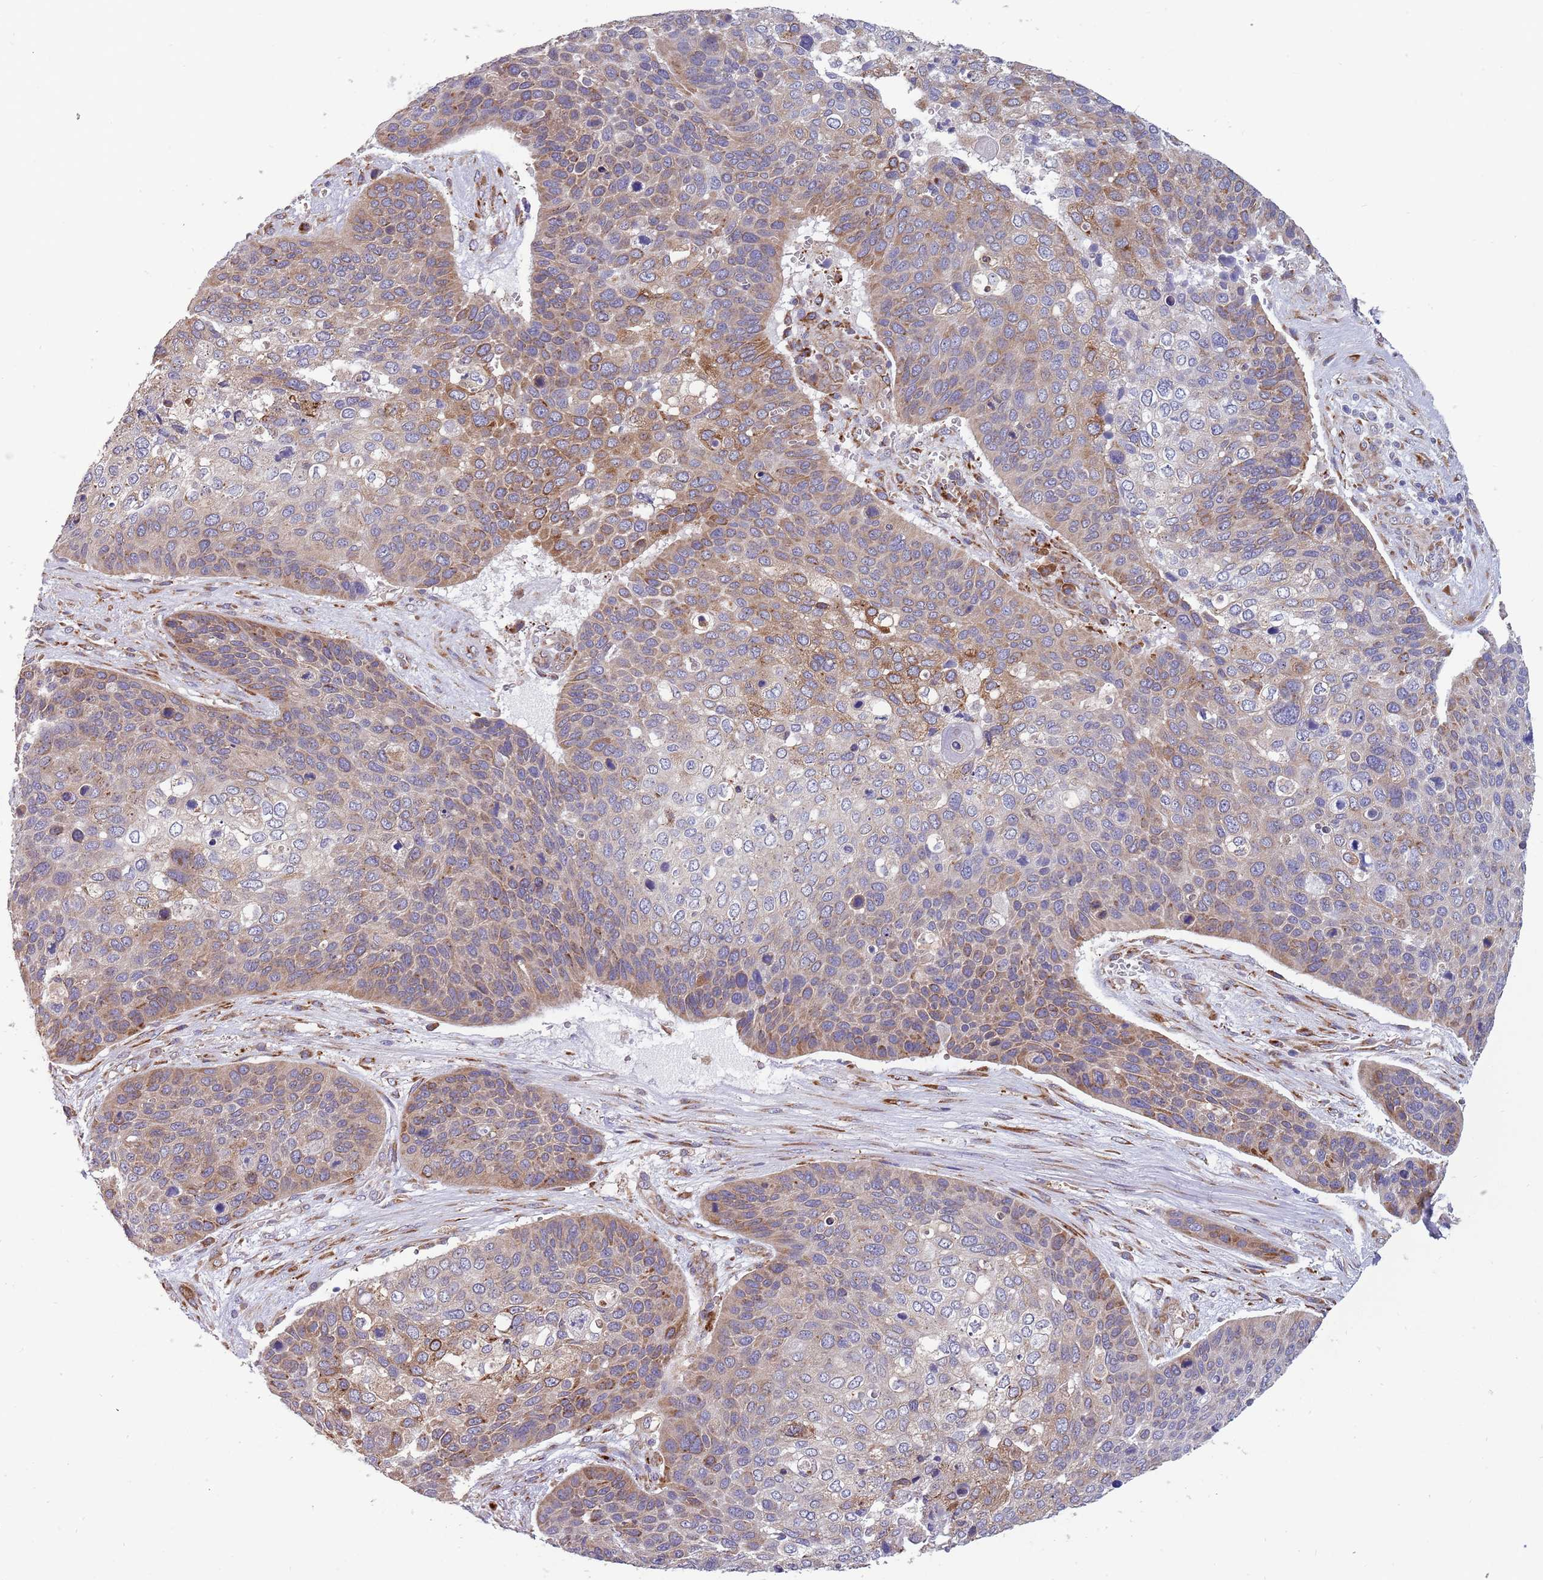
{"staining": {"intensity": "moderate", "quantity": ">75%", "location": "cytoplasmic/membranous"}, "tissue": "skin cancer", "cell_type": "Tumor cells", "image_type": "cancer", "snomed": [{"axis": "morphology", "description": "Basal cell carcinoma"}, {"axis": "topography", "description": "Skin"}], "caption": "Approximately >75% of tumor cells in skin cancer (basal cell carcinoma) show moderate cytoplasmic/membranous protein staining as visualized by brown immunohistochemical staining.", "gene": "ARMCX6", "patient": {"sex": "female", "age": 74}}